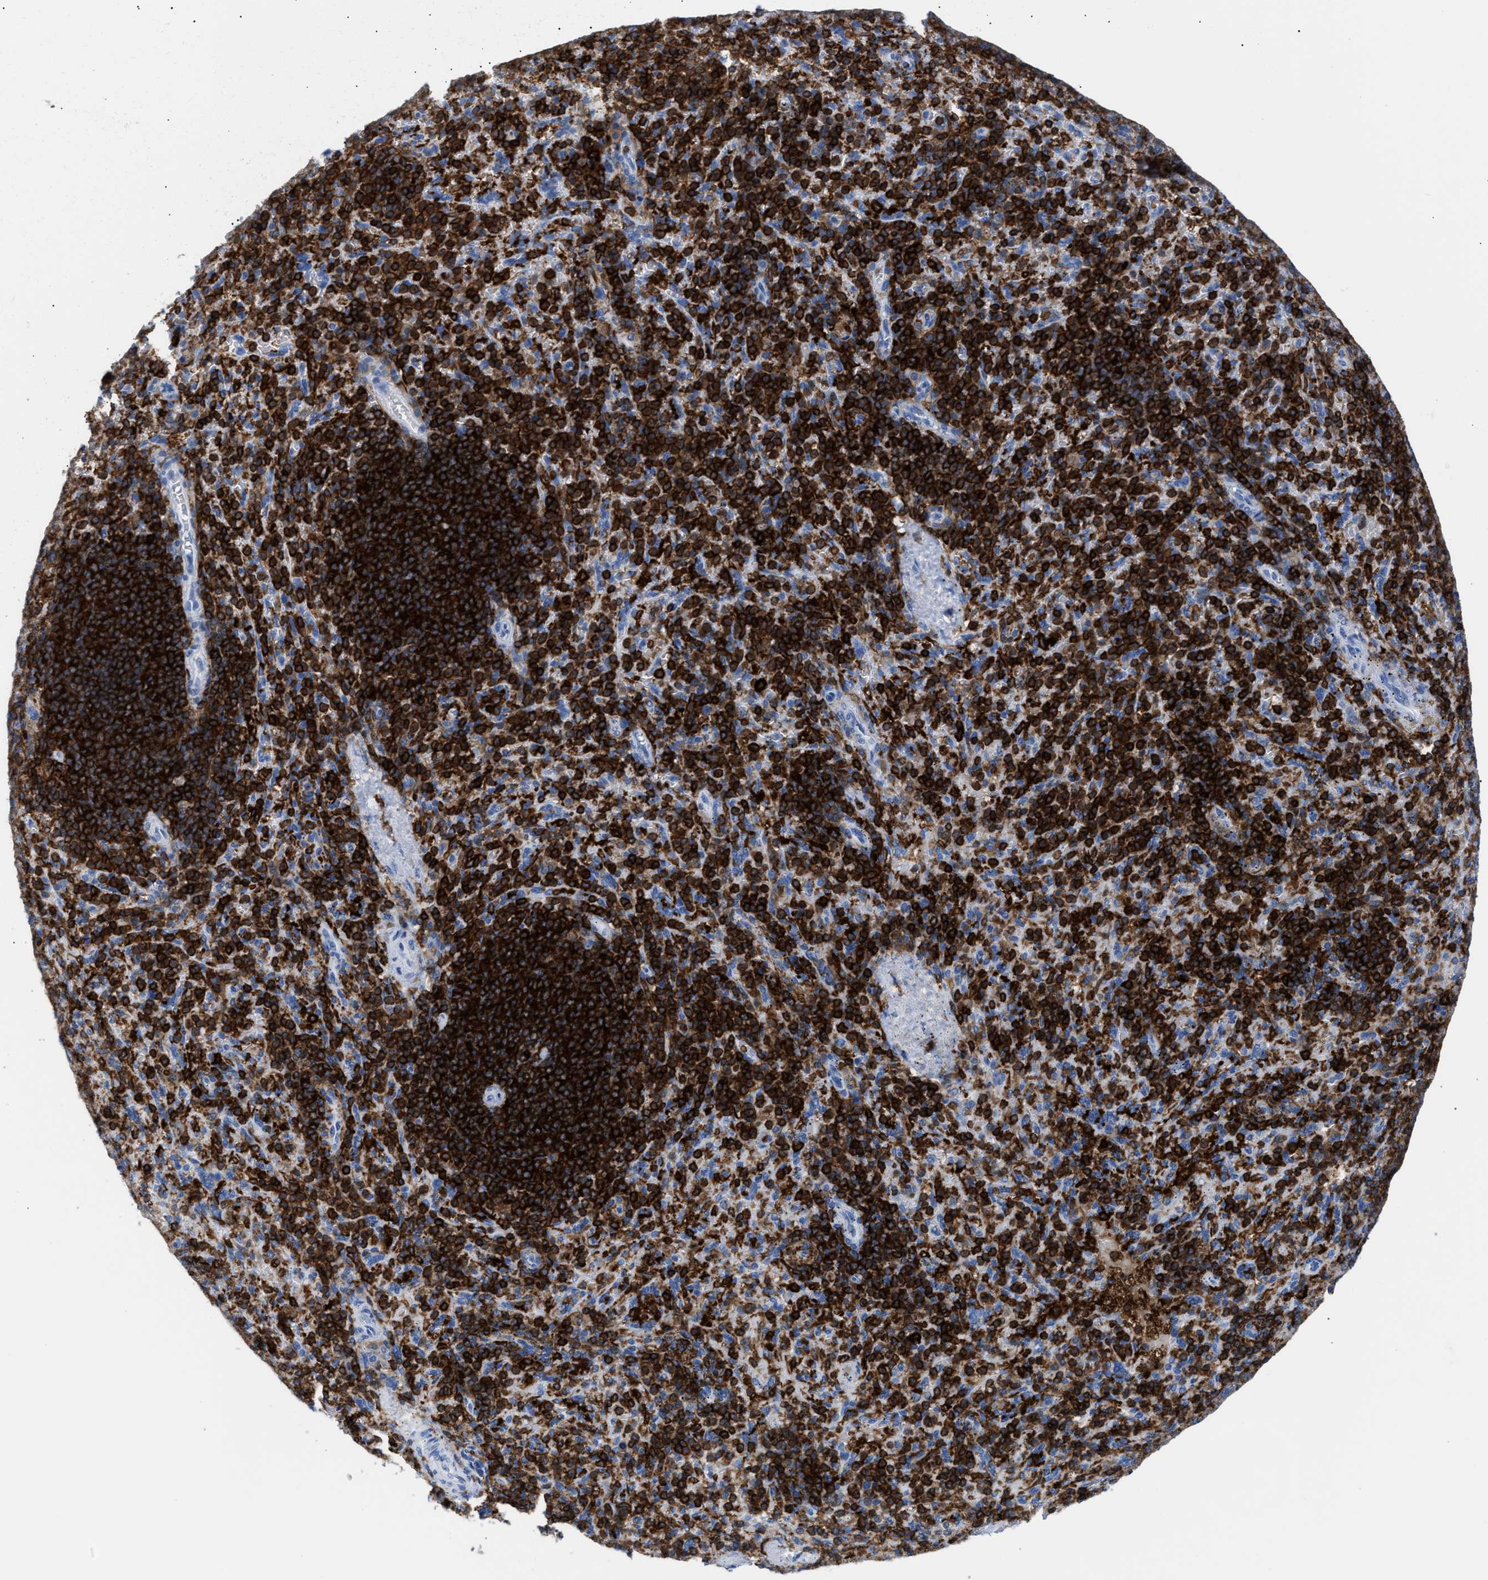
{"staining": {"intensity": "strong", "quantity": ">75%", "location": "cytoplasmic/membranous"}, "tissue": "spleen", "cell_type": "Cells in red pulp", "image_type": "normal", "snomed": [{"axis": "morphology", "description": "Normal tissue, NOS"}, {"axis": "topography", "description": "Spleen"}], "caption": "This is a photomicrograph of IHC staining of benign spleen, which shows strong positivity in the cytoplasmic/membranous of cells in red pulp.", "gene": "LCP1", "patient": {"sex": "female", "age": 74}}